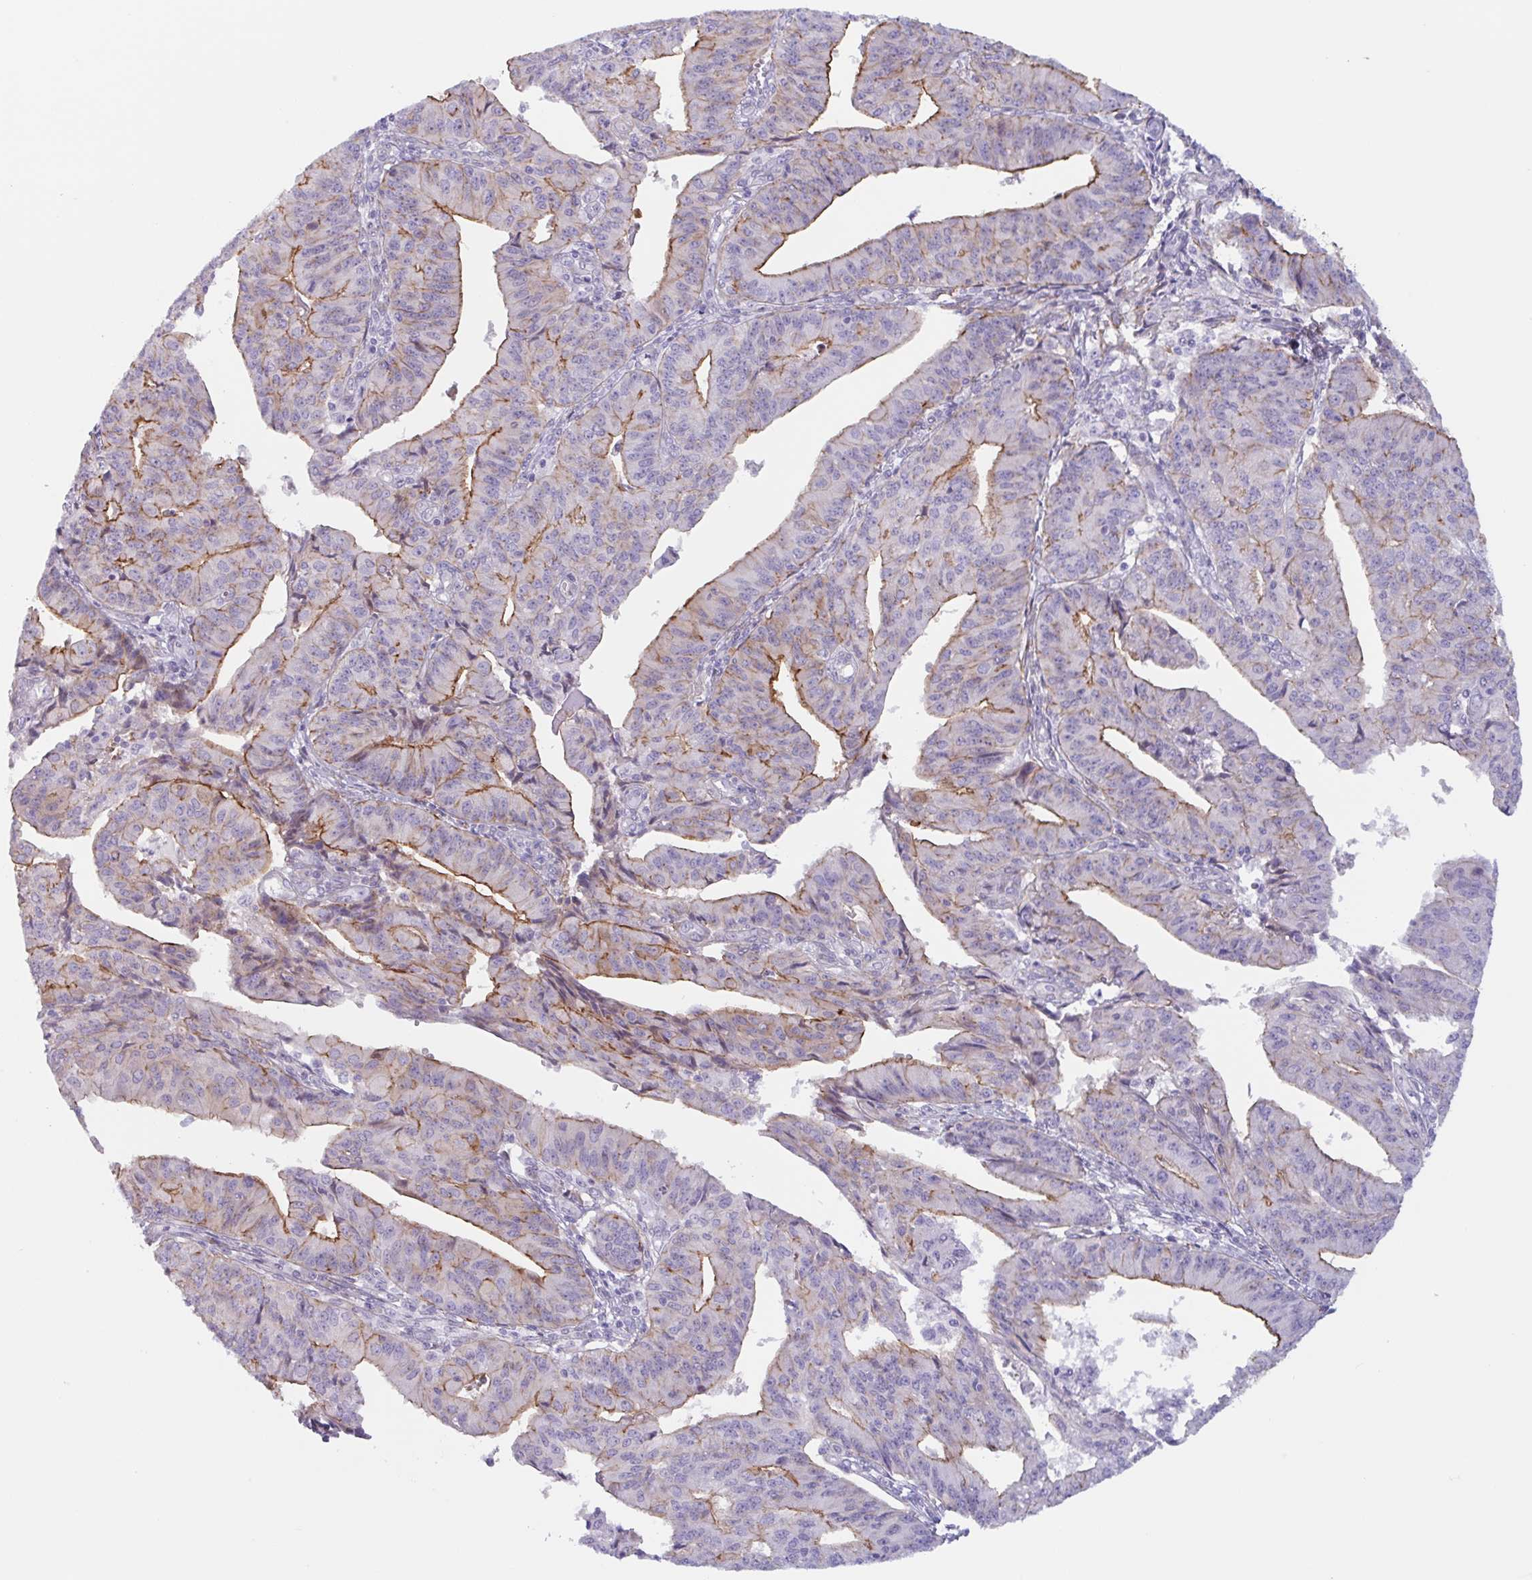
{"staining": {"intensity": "strong", "quantity": "25%-75%", "location": "cytoplasmic/membranous"}, "tissue": "endometrial cancer", "cell_type": "Tumor cells", "image_type": "cancer", "snomed": [{"axis": "morphology", "description": "Adenocarcinoma, NOS"}, {"axis": "topography", "description": "Endometrium"}], "caption": "This is a histology image of immunohistochemistry (IHC) staining of endometrial adenocarcinoma, which shows strong staining in the cytoplasmic/membranous of tumor cells.", "gene": "MYH10", "patient": {"sex": "female", "age": 56}}